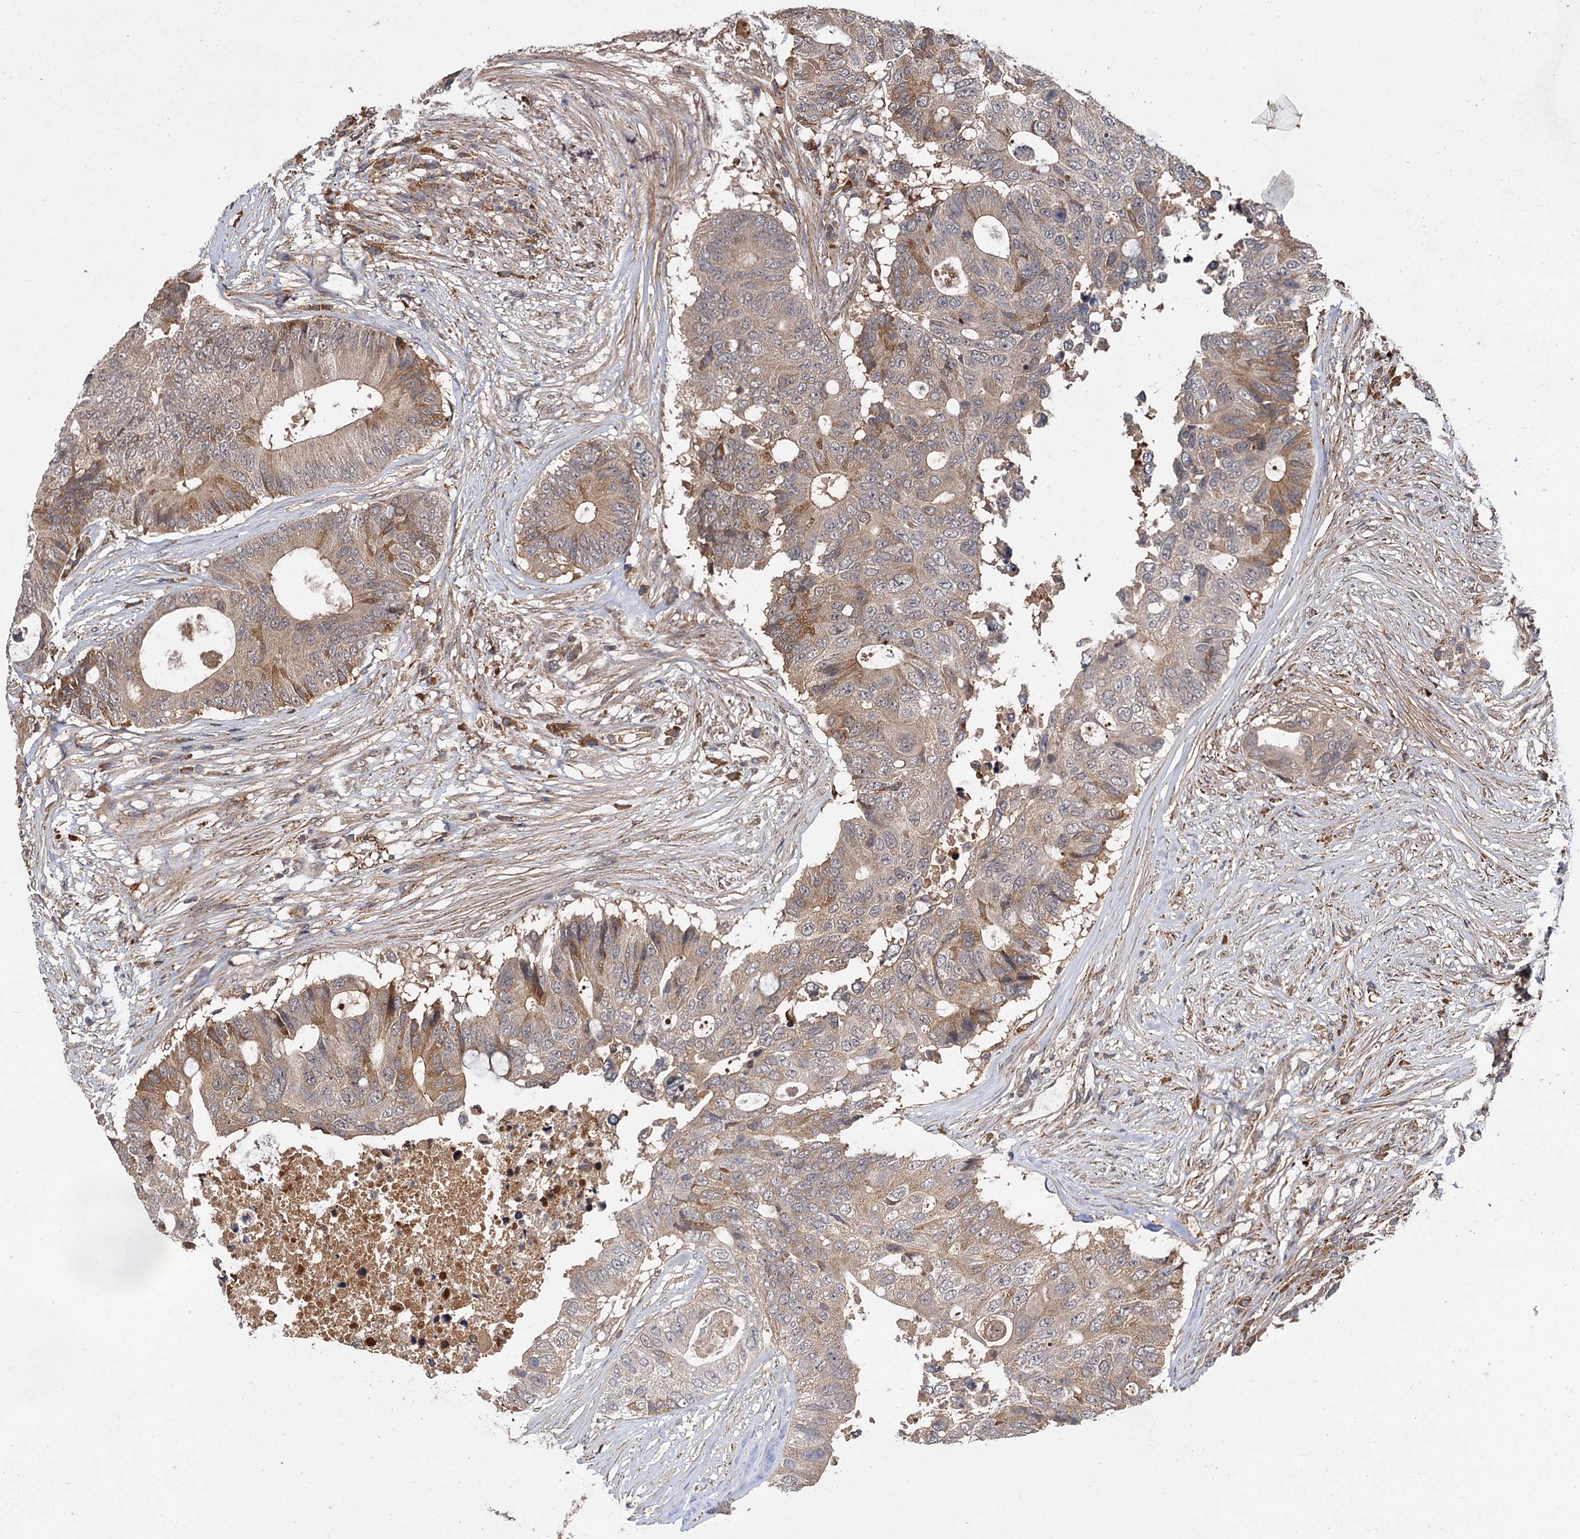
{"staining": {"intensity": "moderate", "quantity": "25%-75%", "location": "cytoplasmic/membranous"}, "tissue": "colorectal cancer", "cell_type": "Tumor cells", "image_type": "cancer", "snomed": [{"axis": "morphology", "description": "Adenocarcinoma, NOS"}, {"axis": "topography", "description": "Colon"}], "caption": "Immunohistochemistry staining of colorectal cancer, which reveals medium levels of moderate cytoplasmic/membranous expression in about 25%-75% of tumor cells indicating moderate cytoplasmic/membranous protein expression. The staining was performed using DAB (3,3'-diaminobenzidine) (brown) for protein detection and nuclei were counterstained in hematoxylin (blue).", "gene": "MBD6", "patient": {"sex": "male", "age": 71}}